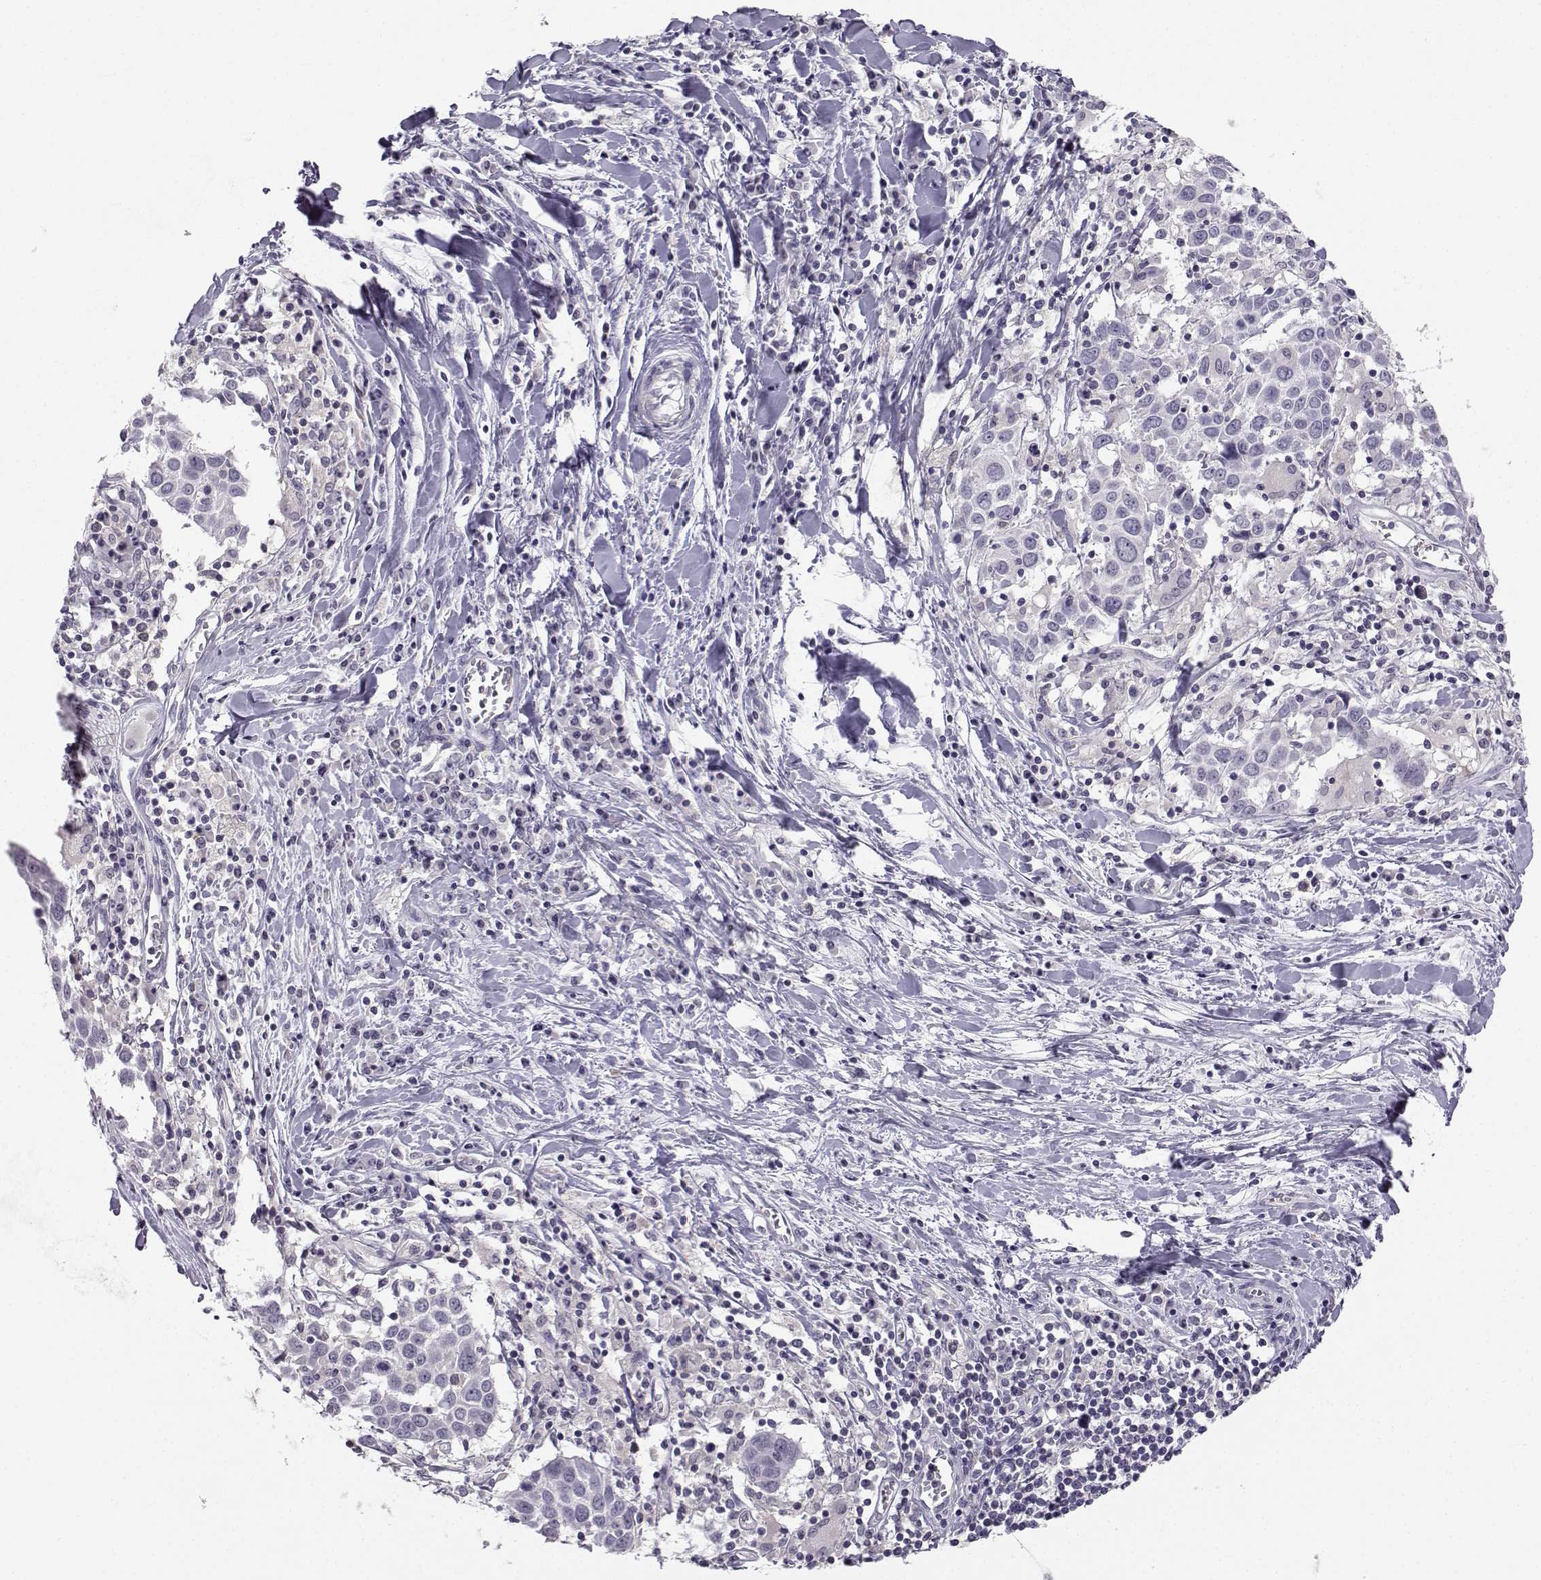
{"staining": {"intensity": "negative", "quantity": "none", "location": "none"}, "tissue": "lung cancer", "cell_type": "Tumor cells", "image_type": "cancer", "snomed": [{"axis": "morphology", "description": "Squamous cell carcinoma, NOS"}, {"axis": "topography", "description": "Lung"}], "caption": "Protein analysis of lung cancer (squamous cell carcinoma) displays no significant expression in tumor cells.", "gene": "MROH7", "patient": {"sex": "male", "age": 57}}